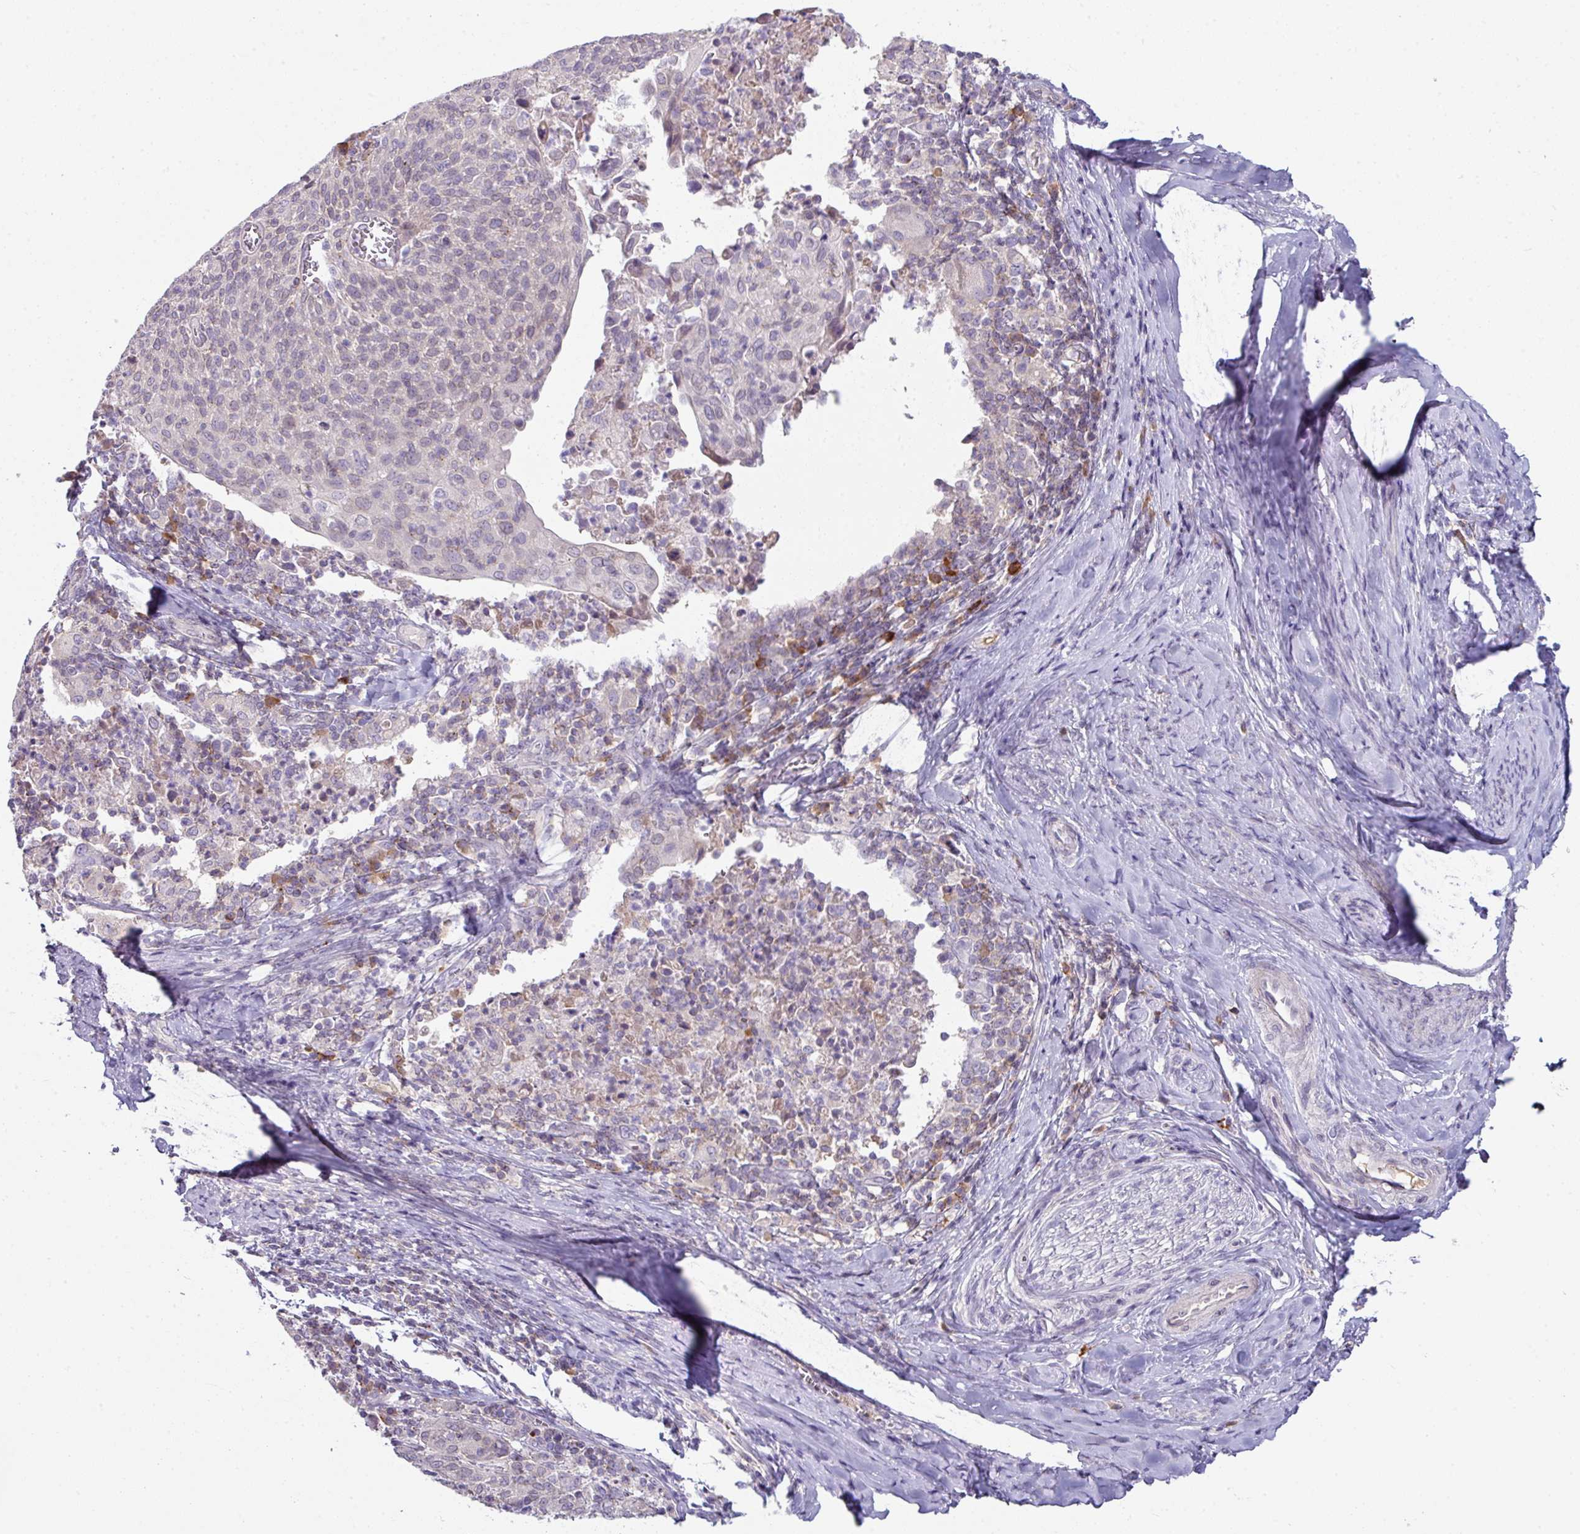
{"staining": {"intensity": "negative", "quantity": "none", "location": "none"}, "tissue": "cervical cancer", "cell_type": "Tumor cells", "image_type": "cancer", "snomed": [{"axis": "morphology", "description": "Squamous cell carcinoma, NOS"}, {"axis": "topography", "description": "Cervix"}], "caption": "Tumor cells are negative for protein expression in human cervical squamous cell carcinoma.", "gene": "SLAMF6", "patient": {"sex": "female", "age": 52}}